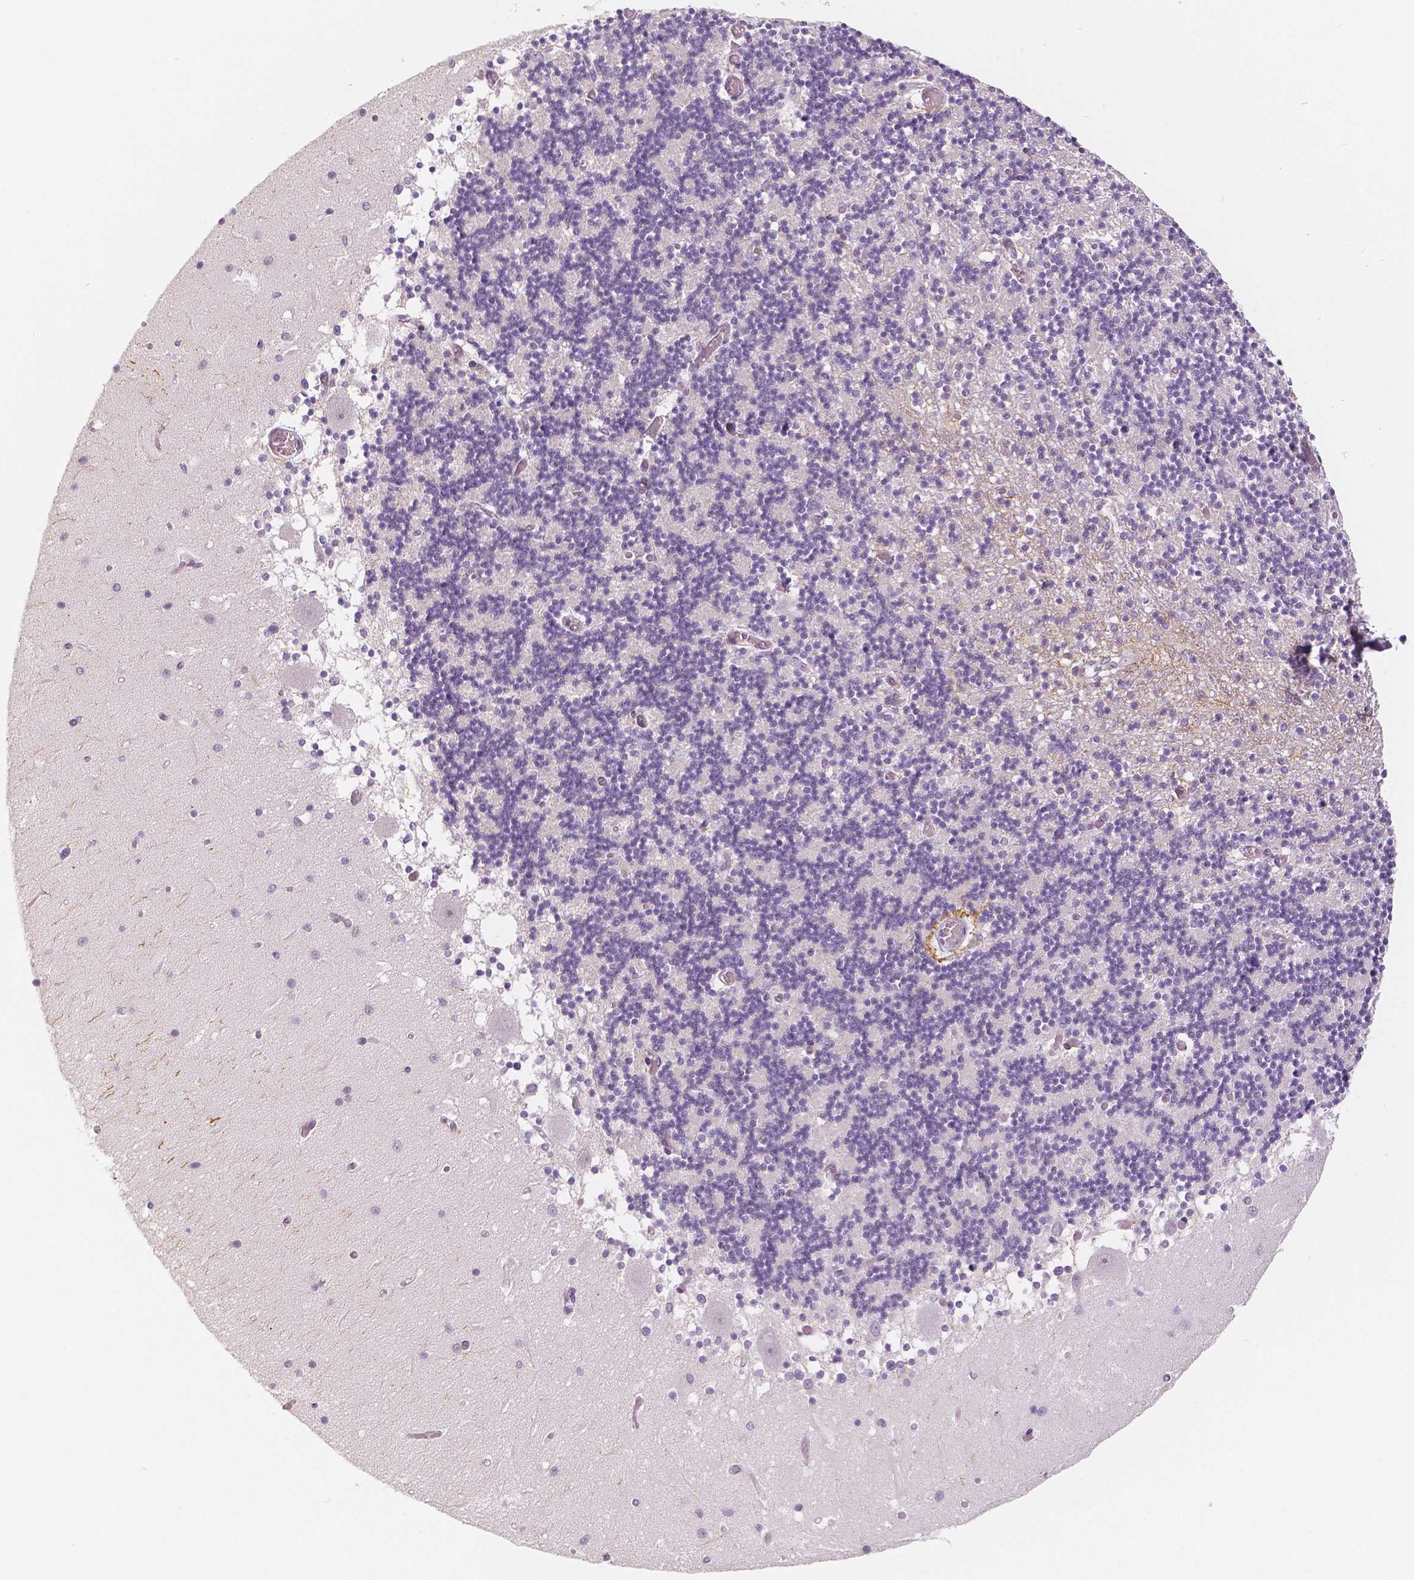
{"staining": {"intensity": "negative", "quantity": "none", "location": "none"}, "tissue": "cerebellum", "cell_type": "Cells in granular layer", "image_type": "normal", "snomed": [{"axis": "morphology", "description": "Normal tissue, NOS"}, {"axis": "topography", "description": "Cerebellum"}], "caption": "Immunohistochemistry of benign human cerebellum demonstrates no positivity in cells in granular layer.", "gene": "KDM5B", "patient": {"sex": "female", "age": 28}}